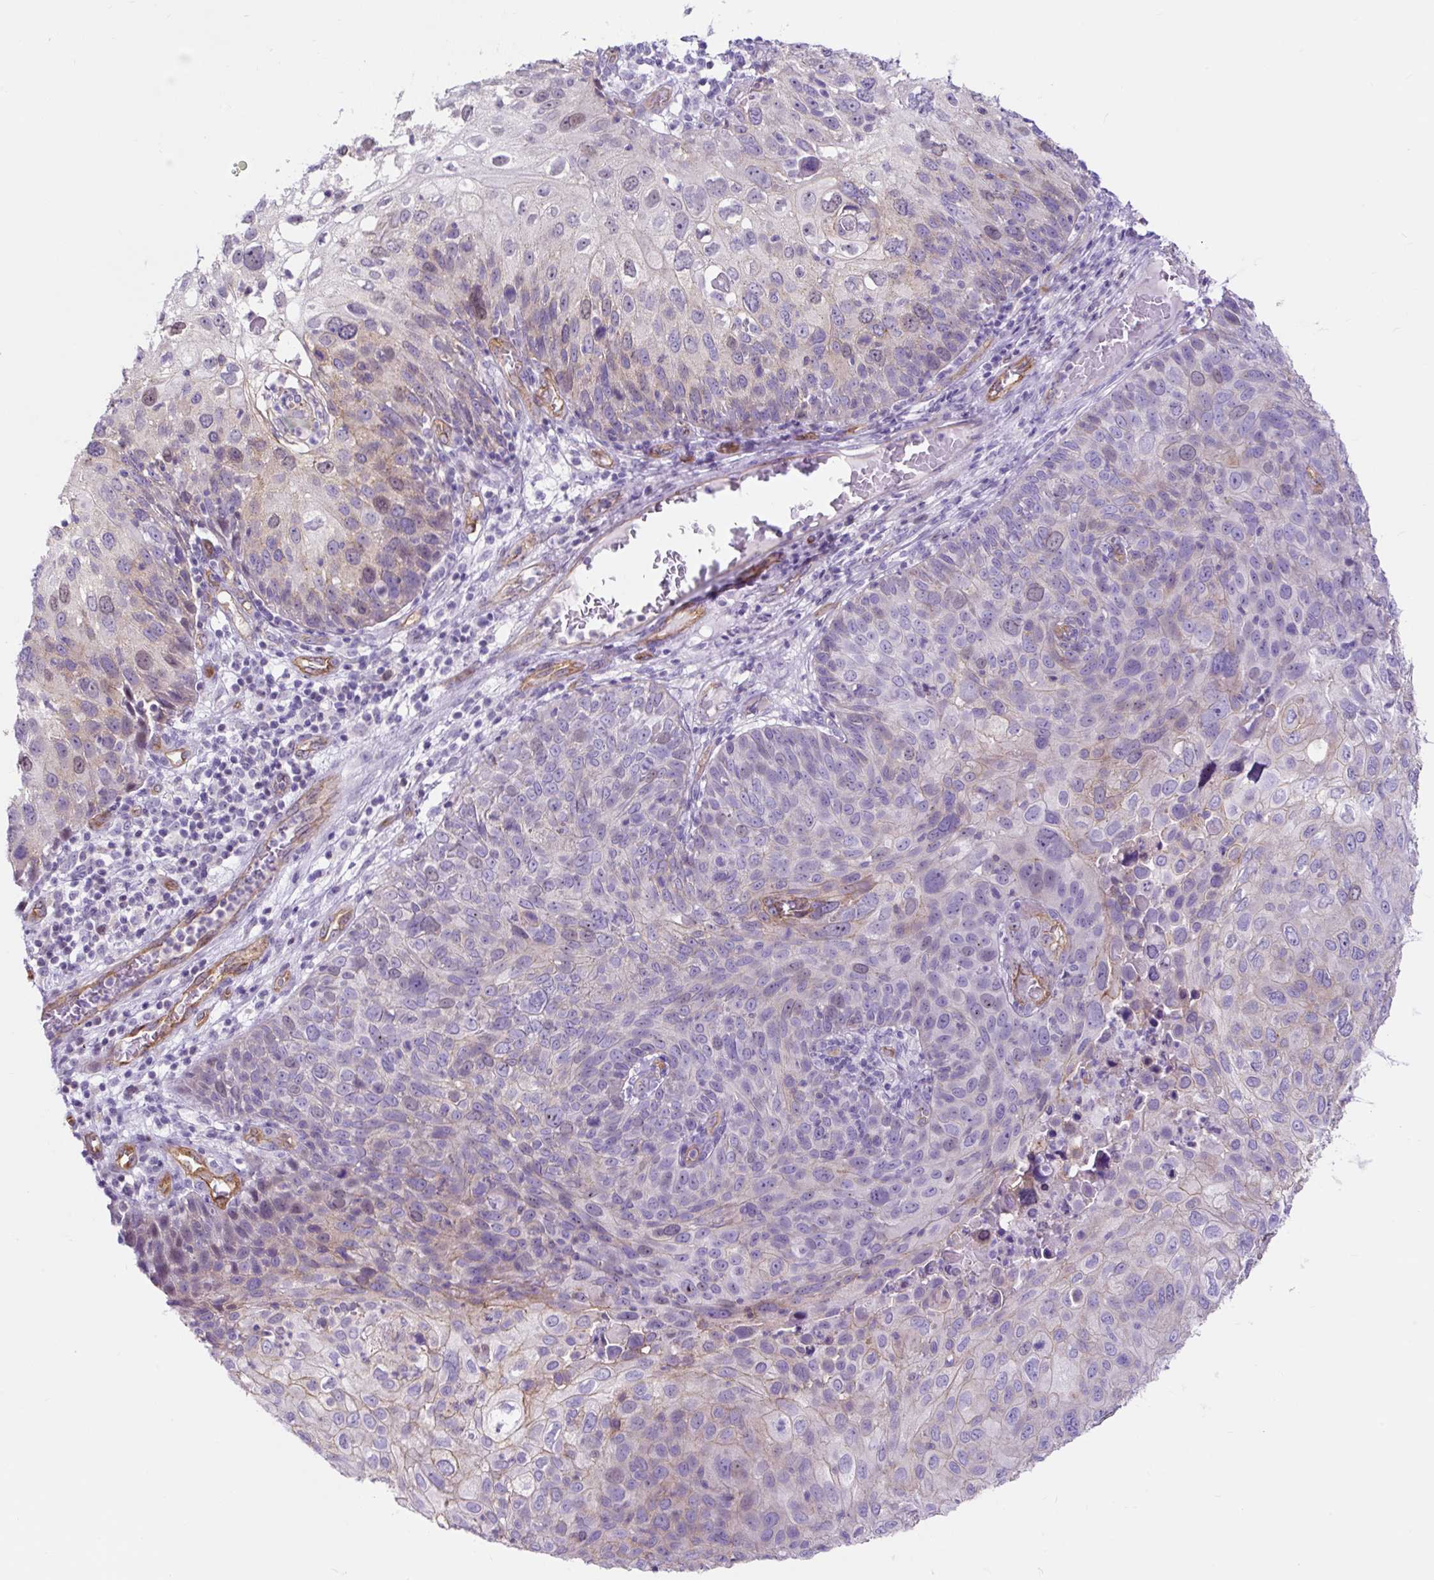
{"staining": {"intensity": "weak", "quantity": "25%-75%", "location": "cytoplasmic/membranous,nuclear"}, "tissue": "skin cancer", "cell_type": "Tumor cells", "image_type": "cancer", "snomed": [{"axis": "morphology", "description": "Squamous cell carcinoma, NOS"}, {"axis": "topography", "description": "Skin"}], "caption": "This micrograph demonstrates skin cancer (squamous cell carcinoma) stained with immunohistochemistry to label a protein in brown. The cytoplasmic/membranous and nuclear of tumor cells show weak positivity for the protein. Nuclei are counter-stained blue.", "gene": "HIP1R", "patient": {"sex": "male", "age": 87}}